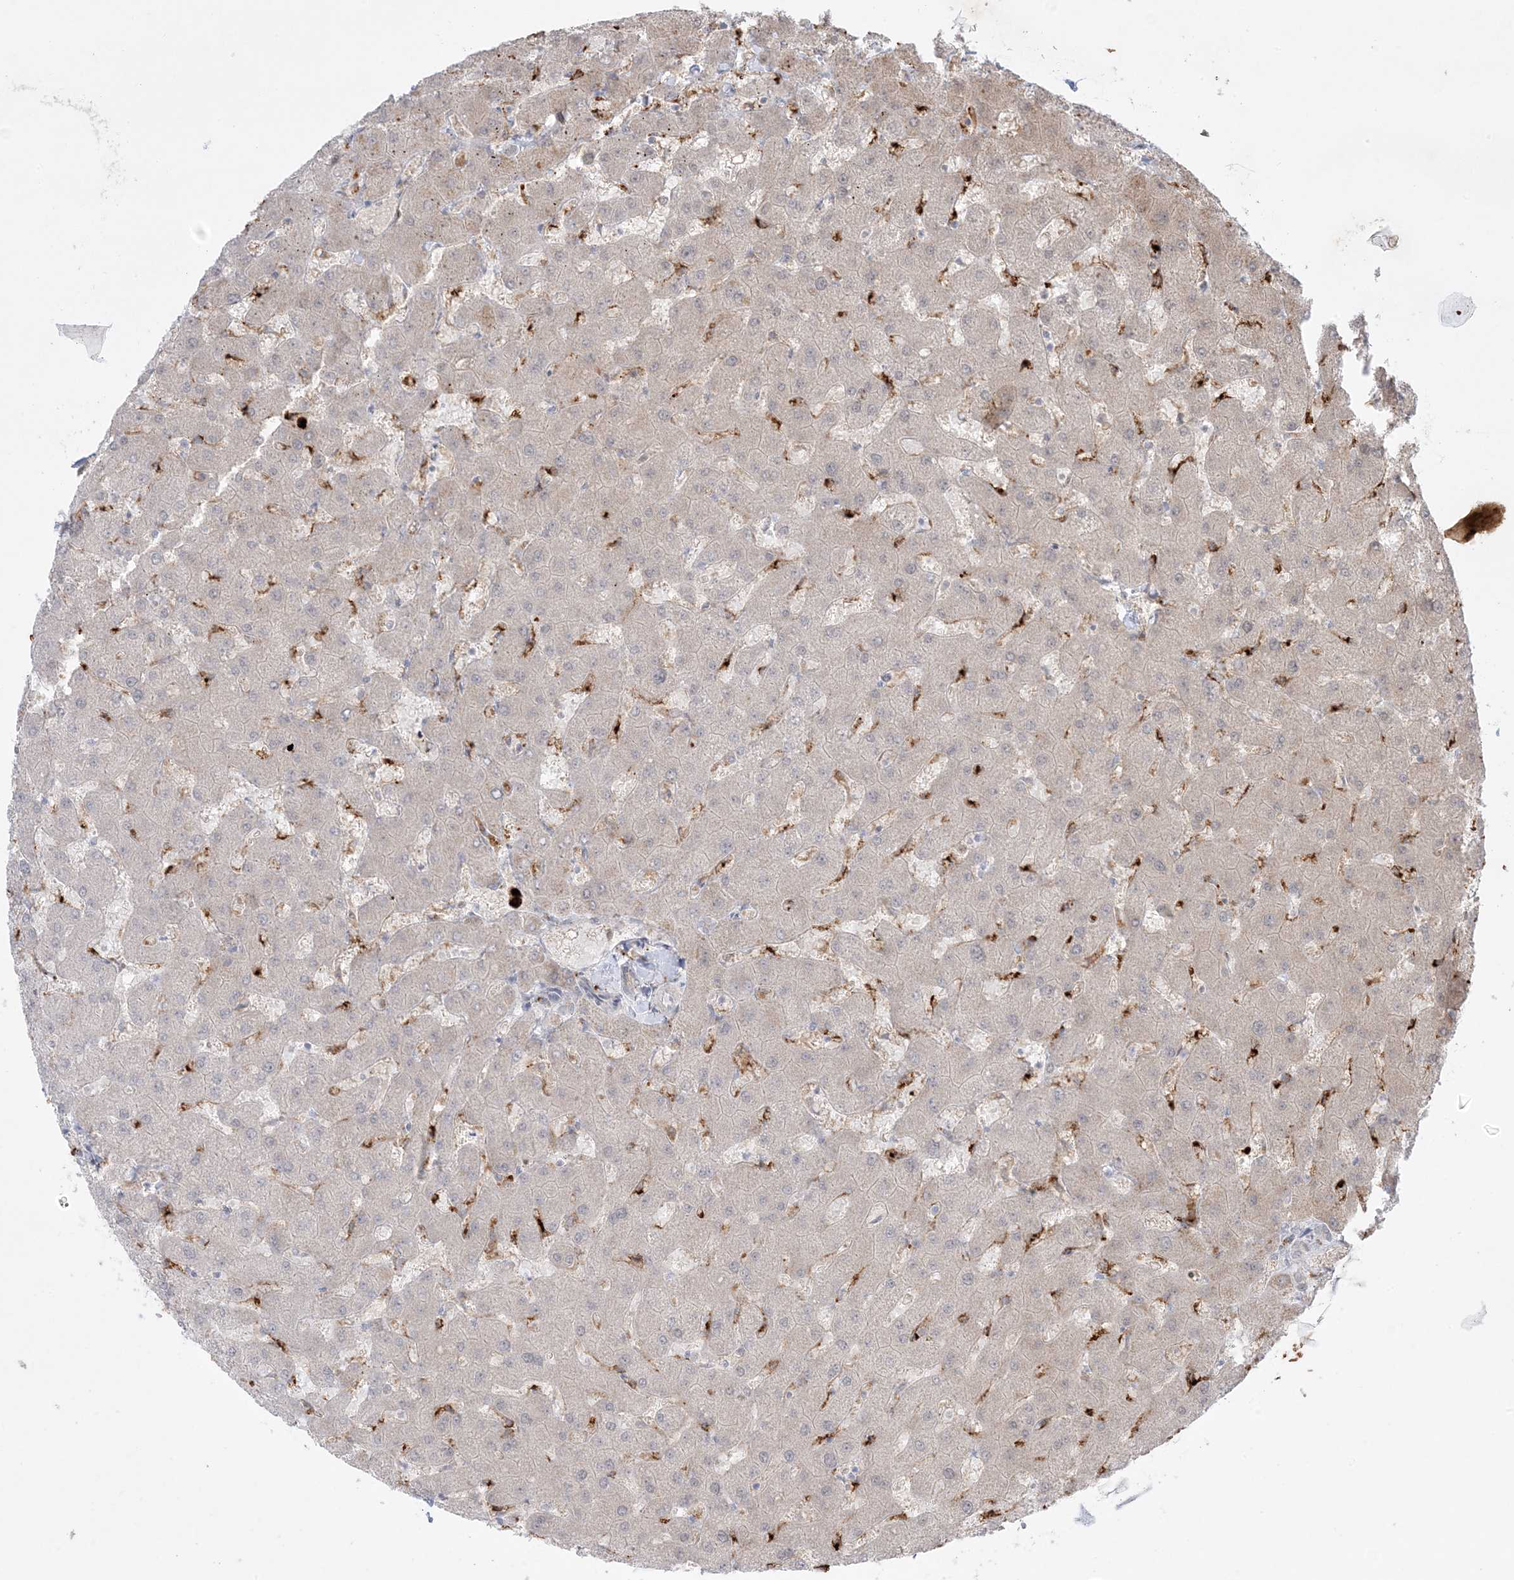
{"staining": {"intensity": "weak", "quantity": ">75%", "location": "cytoplasmic/membranous"}, "tissue": "liver", "cell_type": "Cholangiocytes", "image_type": "normal", "snomed": [{"axis": "morphology", "description": "Normal tissue, NOS"}, {"axis": "topography", "description": "Liver"}], "caption": "Weak cytoplasmic/membranous positivity is present in approximately >75% of cholangiocytes in normal liver.", "gene": "PTK6", "patient": {"sex": "female", "age": 63}}